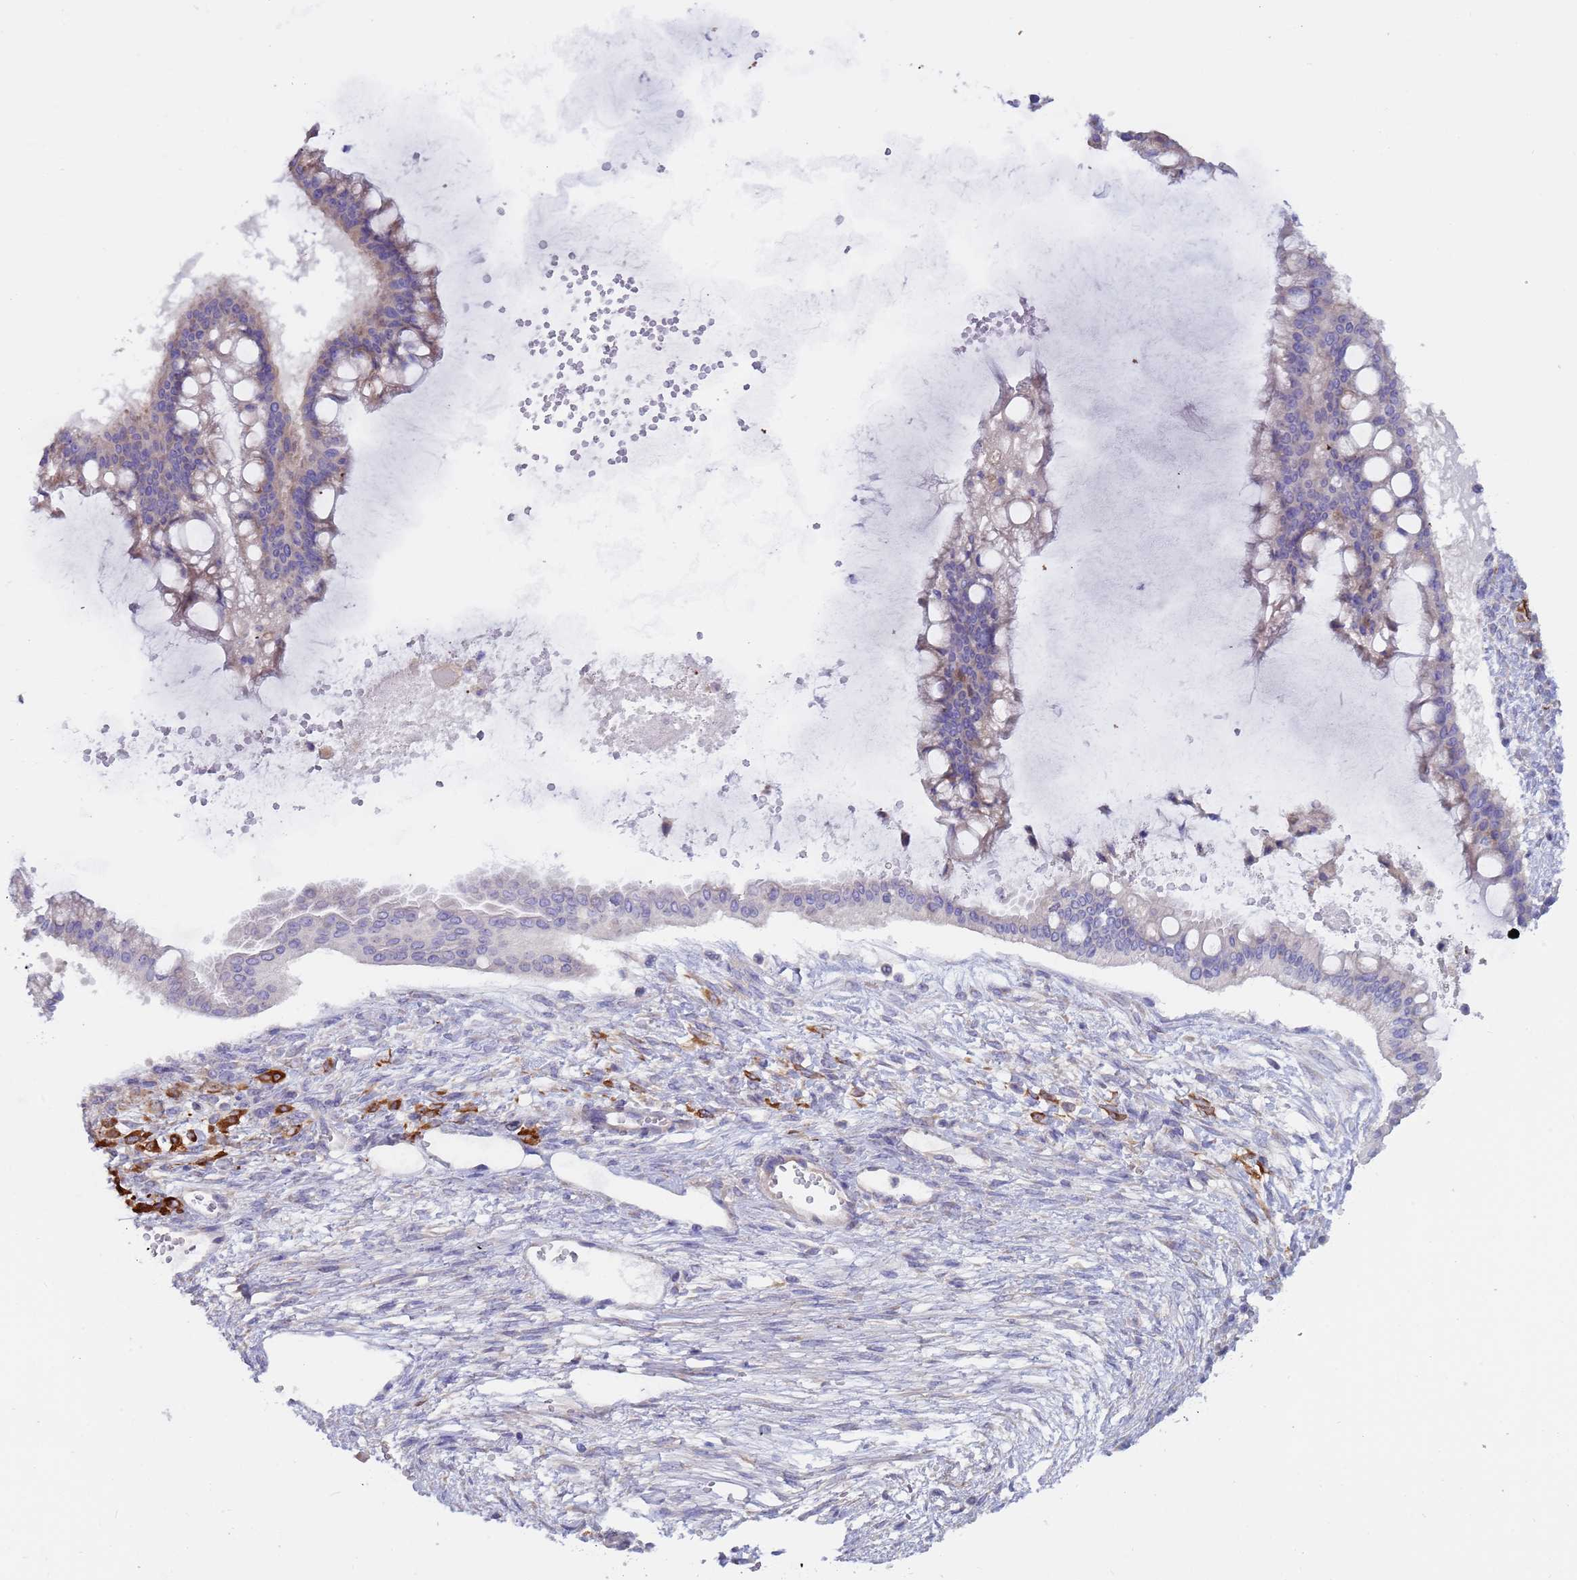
{"staining": {"intensity": "weak", "quantity": "<25%", "location": "cytoplasmic/membranous"}, "tissue": "ovarian cancer", "cell_type": "Tumor cells", "image_type": "cancer", "snomed": [{"axis": "morphology", "description": "Cystadenocarcinoma, mucinous, NOS"}, {"axis": "topography", "description": "Ovary"}], "caption": "Photomicrograph shows no significant protein staining in tumor cells of ovarian cancer (mucinous cystadenocarcinoma).", "gene": "ZNF844", "patient": {"sex": "female", "age": 73}}